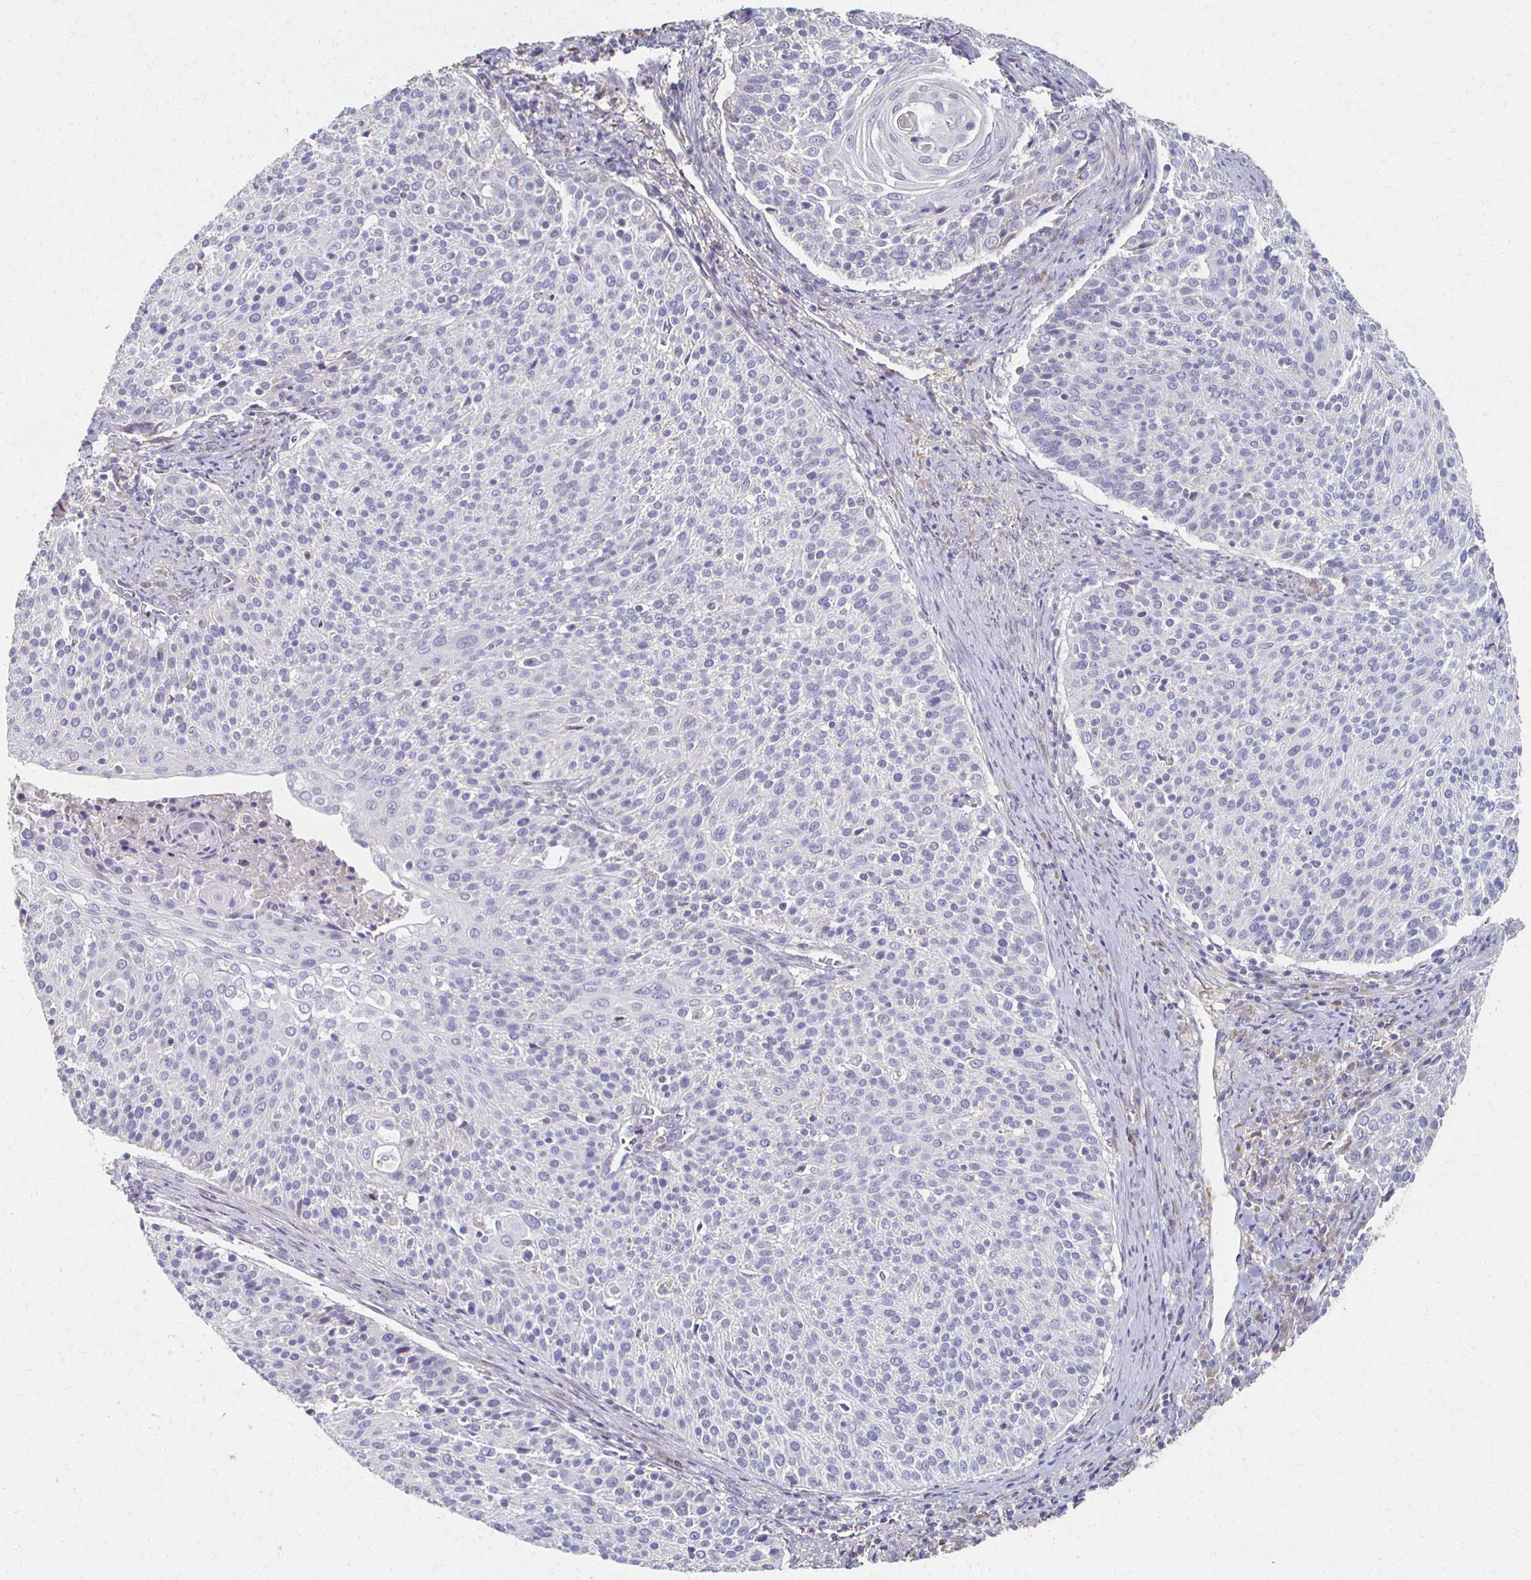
{"staining": {"intensity": "negative", "quantity": "none", "location": "none"}, "tissue": "cervical cancer", "cell_type": "Tumor cells", "image_type": "cancer", "snomed": [{"axis": "morphology", "description": "Squamous cell carcinoma, NOS"}, {"axis": "topography", "description": "Cervix"}], "caption": "IHC of squamous cell carcinoma (cervical) reveals no staining in tumor cells.", "gene": "CX3CR1", "patient": {"sex": "female", "age": 31}}